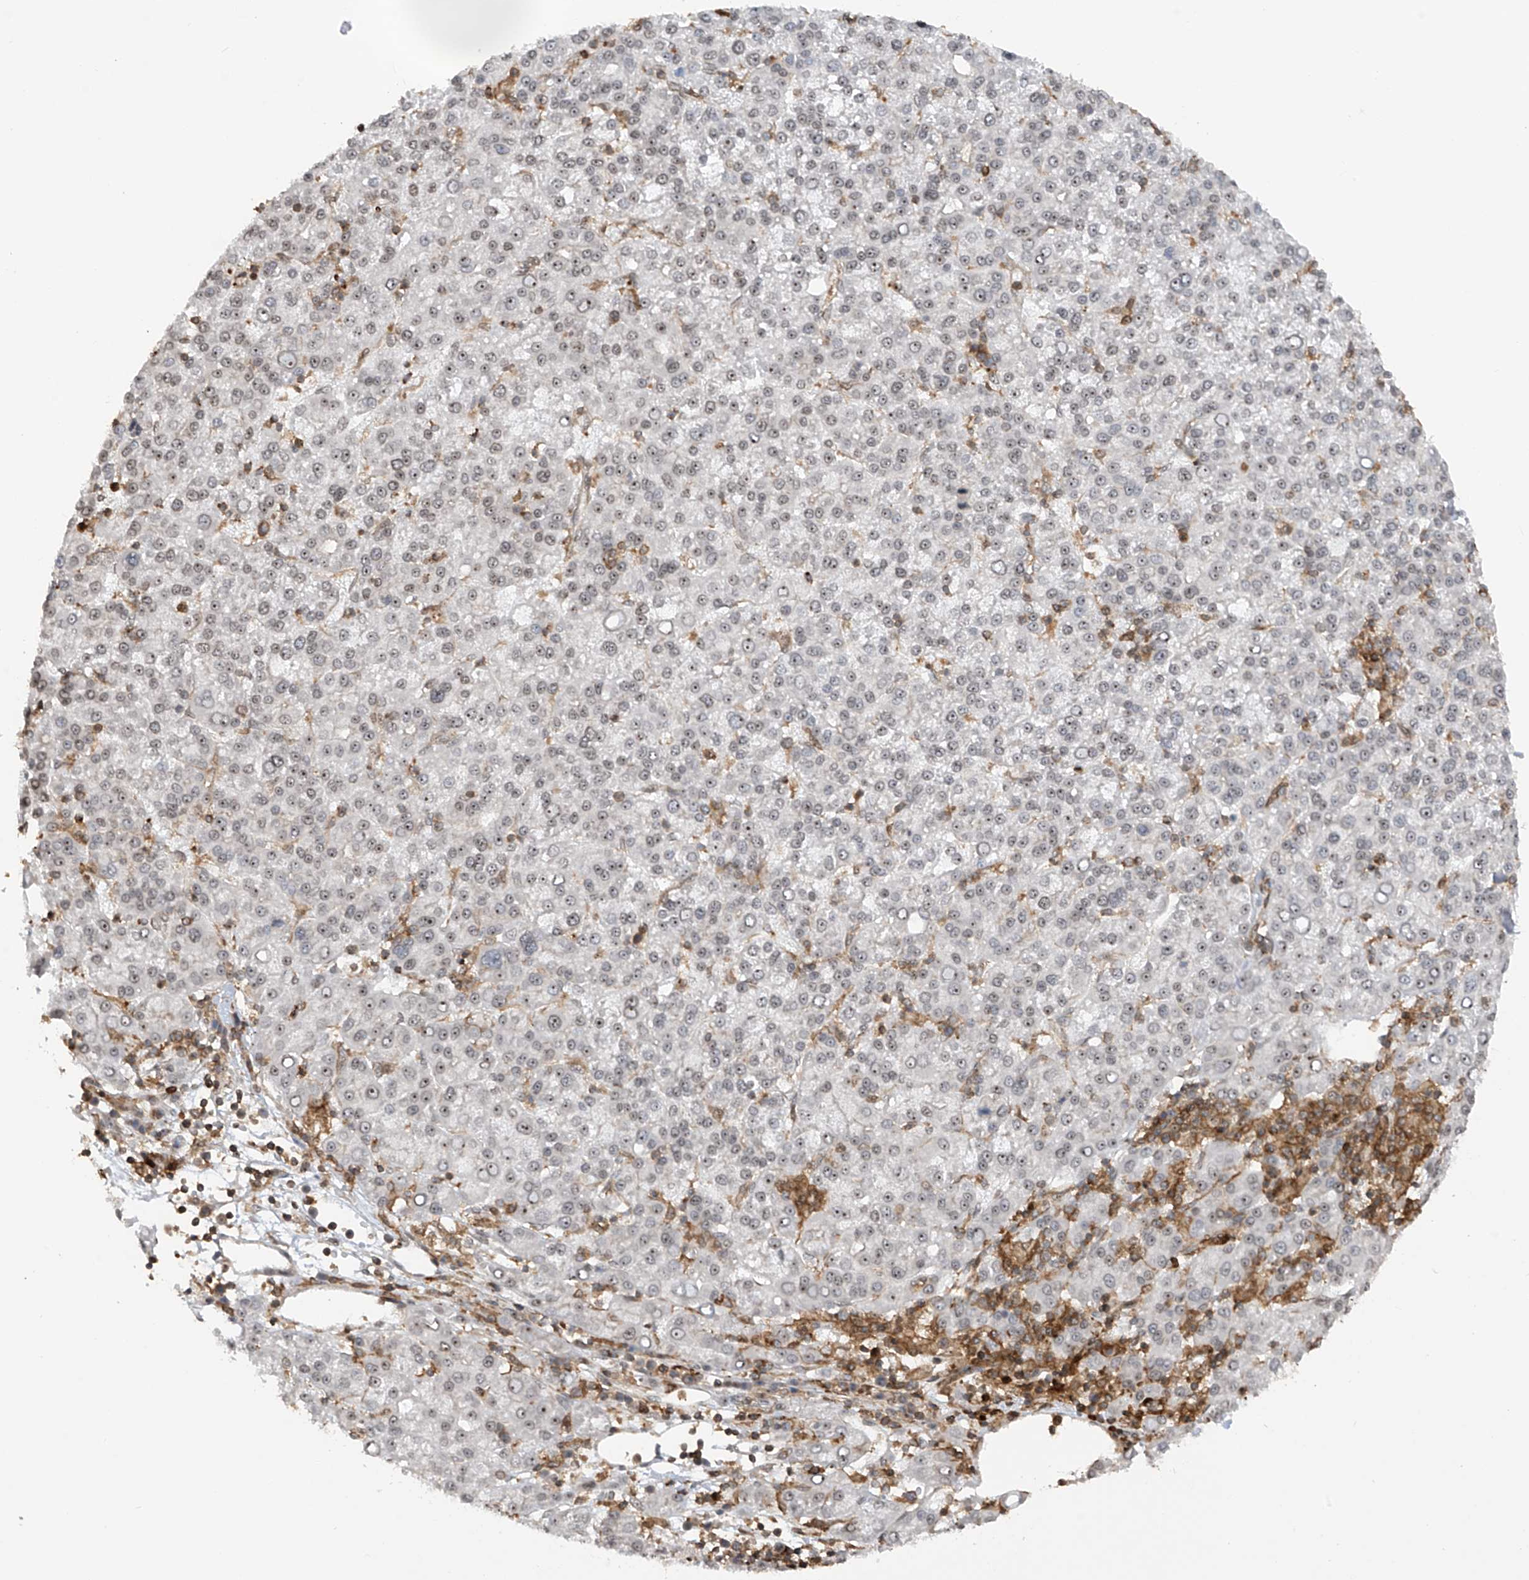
{"staining": {"intensity": "weak", "quantity": "25%-75%", "location": "nuclear"}, "tissue": "liver cancer", "cell_type": "Tumor cells", "image_type": "cancer", "snomed": [{"axis": "morphology", "description": "Carcinoma, Hepatocellular, NOS"}, {"axis": "topography", "description": "Liver"}], "caption": "Immunohistochemical staining of hepatocellular carcinoma (liver) demonstrates low levels of weak nuclear protein positivity in approximately 25%-75% of tumor cells.", "gene": "REPIN1", "patient": {"sex": "female", "age": 58}}